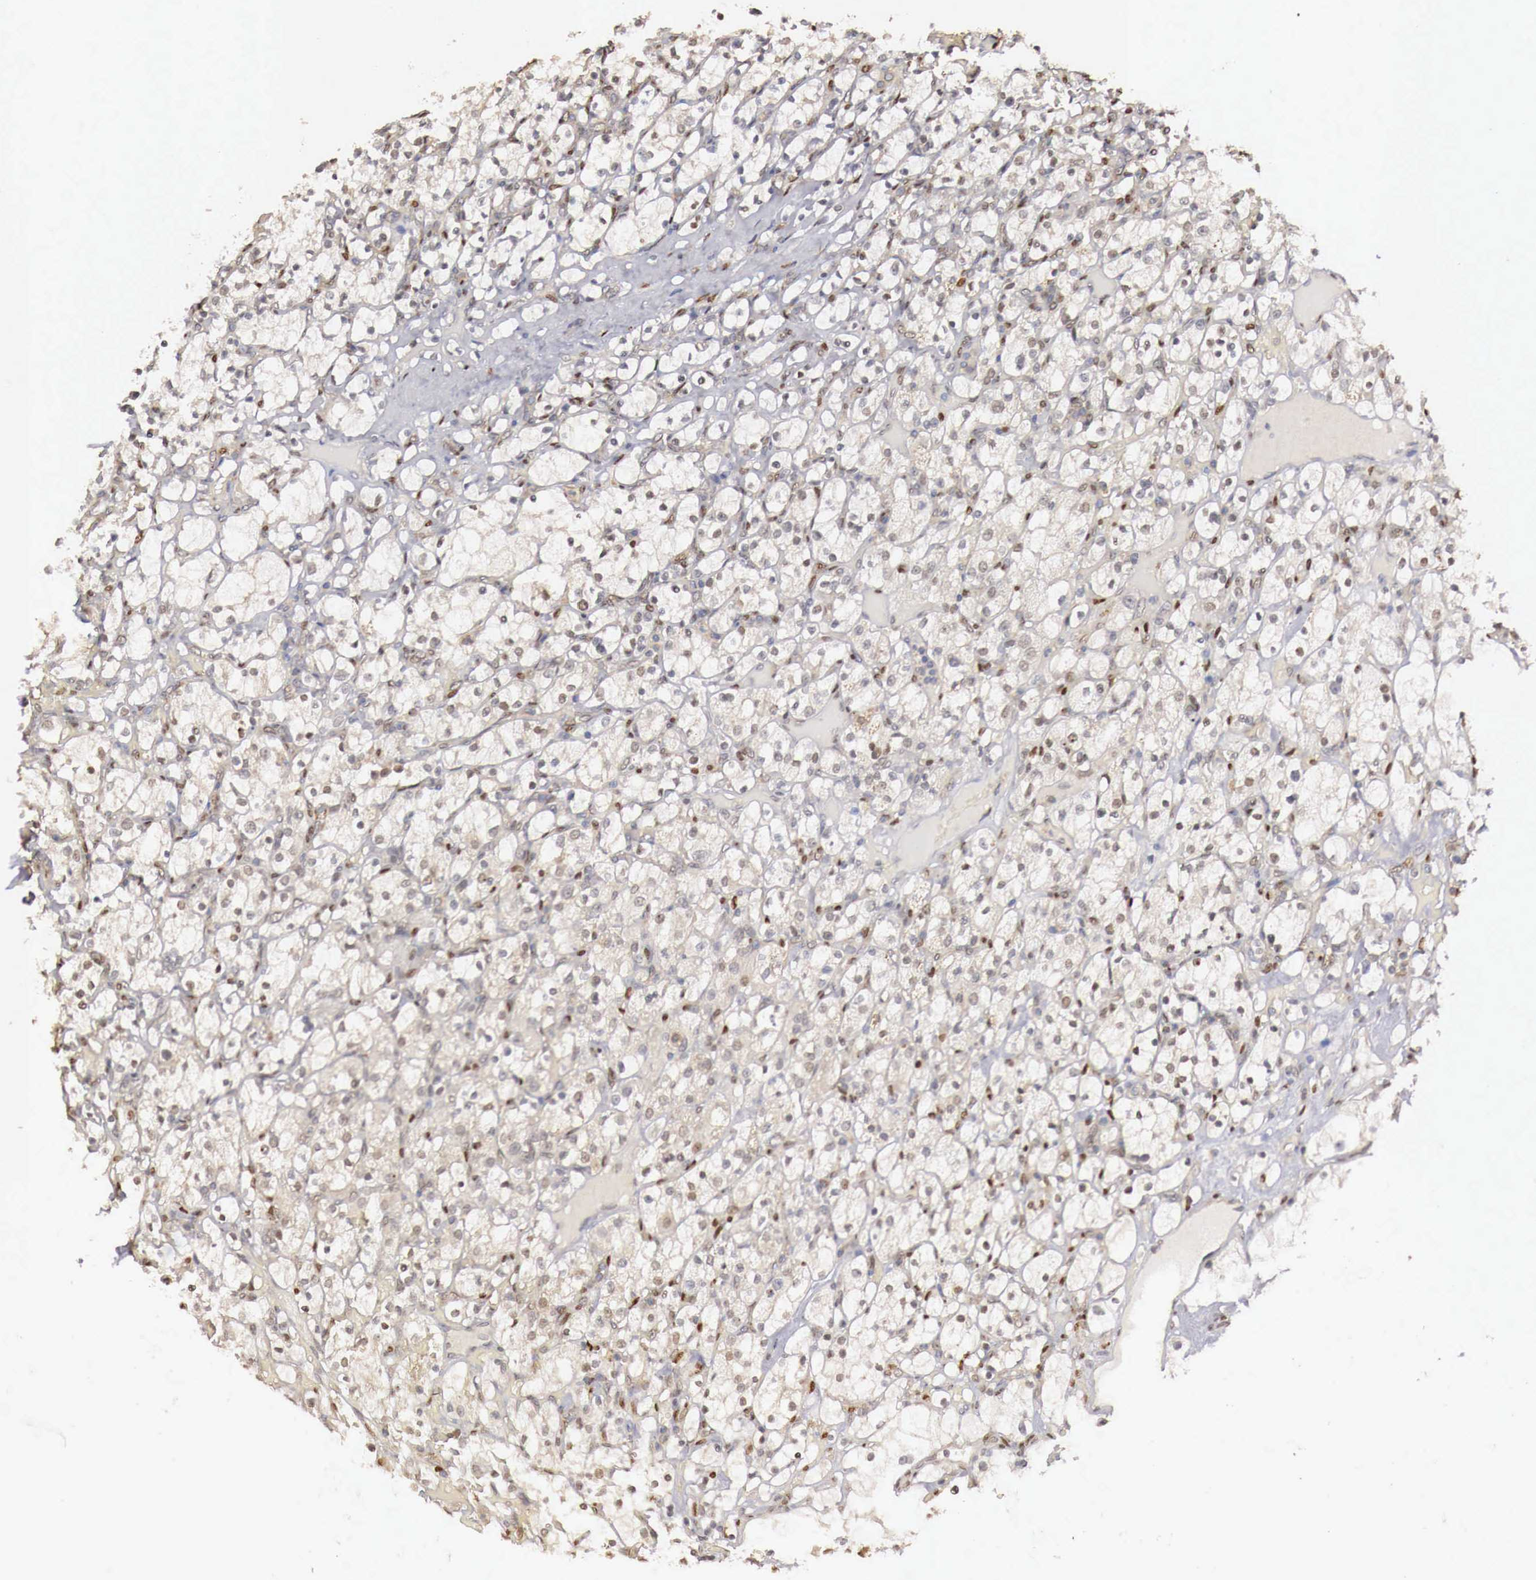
{"staining": {"intensity": "negative", "quantity": "none", "location": "none"}, "tissue": "renal cancer", "cell_type": "Tumor cells", "image_type": "cancer", "snomed": [{"axis": "morphology", "description": "Adenocarcinoma, NOS"}, {"axis": "topography", "description": "Kidney"}], "caption": "This is an IHC histopathology image of adenocarcinoma (renal). There is no staining in tumor cells.", "gene": "KHDRBS2", "patient": {"sex": "female", "age": 83}}